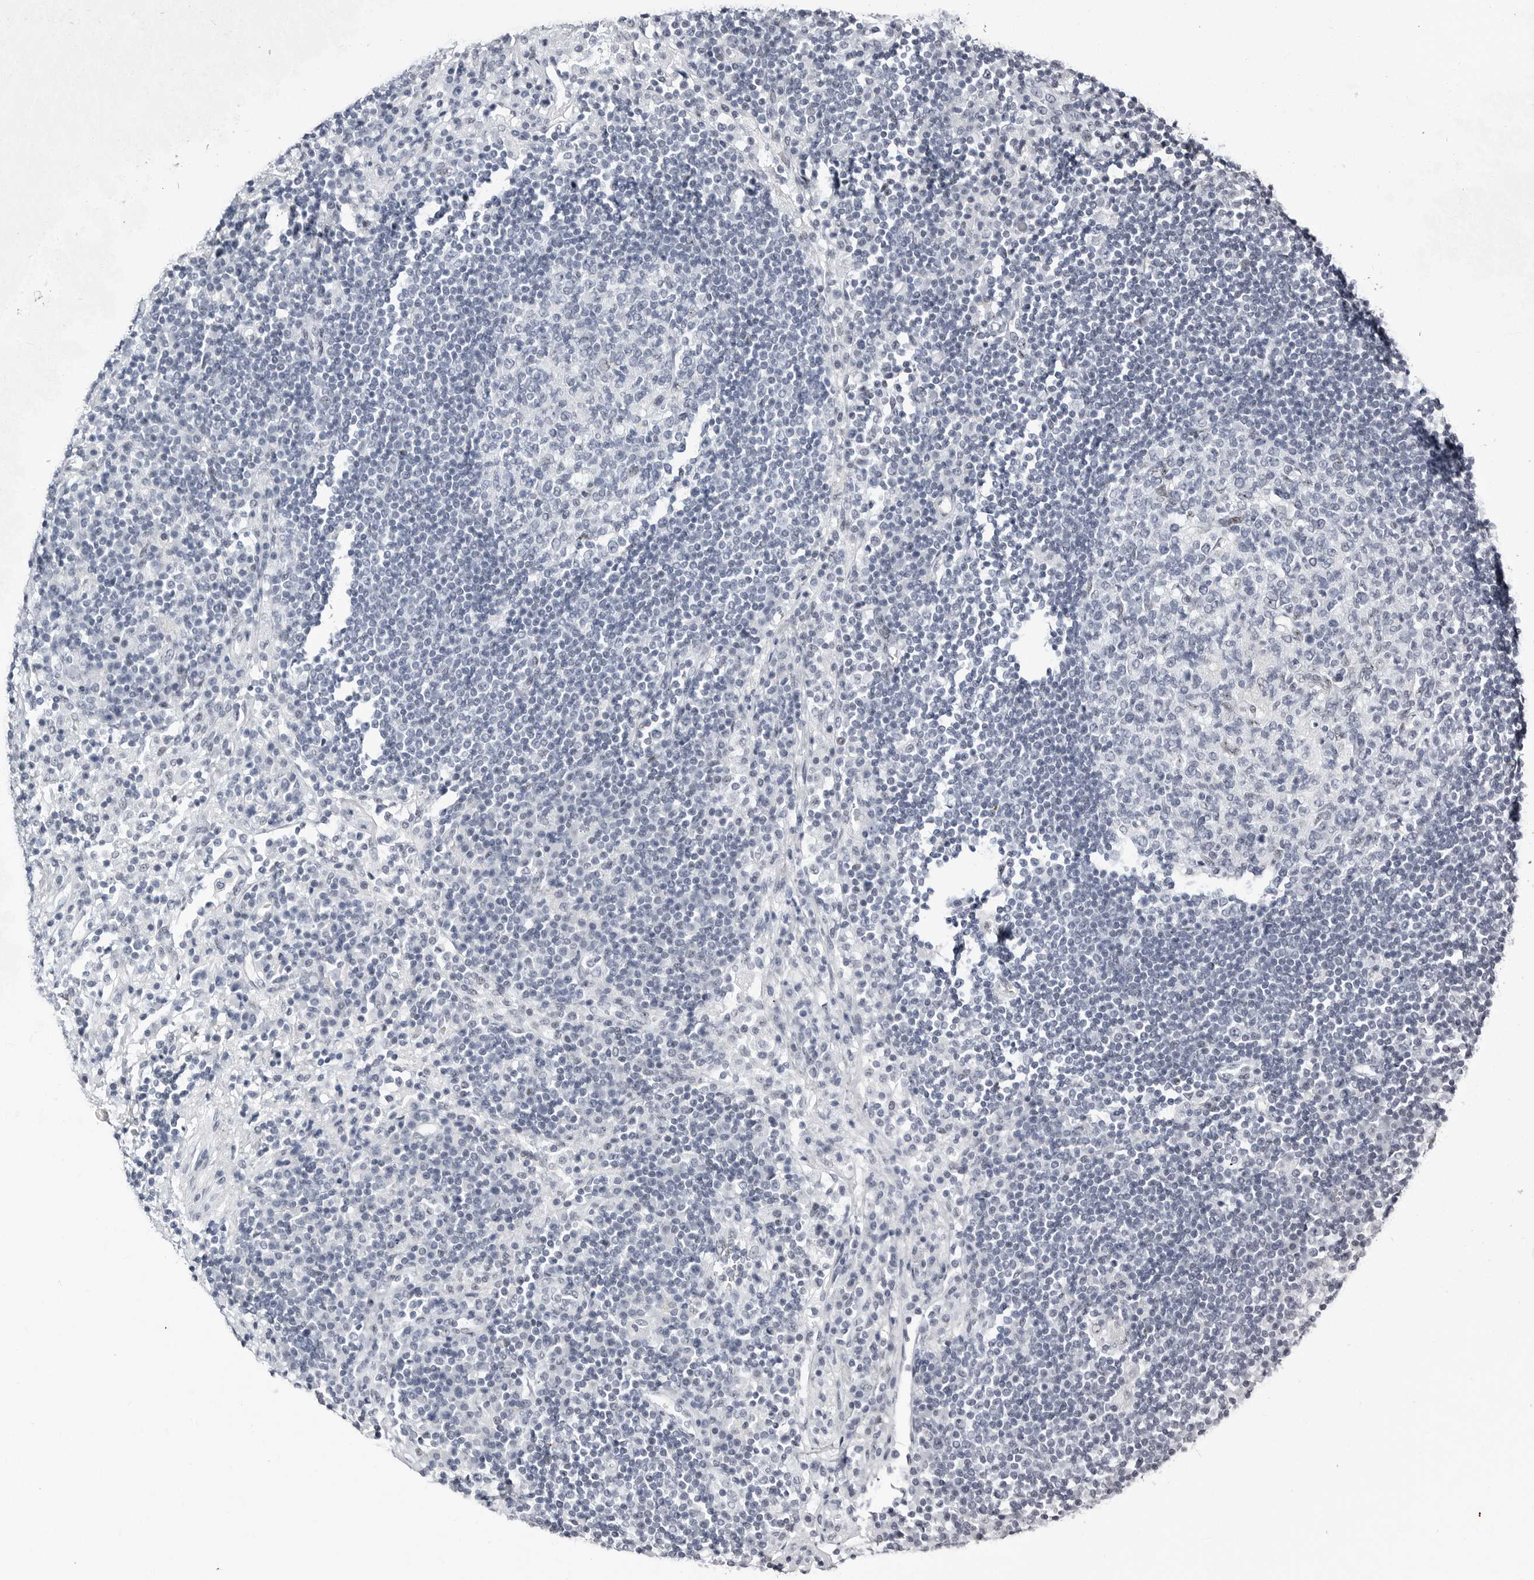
{"staining": {"intensity": "negative", "quantity": "none", "location": "none"}, "tissue": "lymph node", "cell_type": "Germinal center cells", "image_type": "normal", "snomed": [{"axis": "morphology", "description": "Normal tissue, NOS"}, {"axis": "topography", "description": "Lymph node"}], "caption": "The micrograph exhibits no staining of germinal center cells in benign lymph node. (Stains: DAB (3,3'-diaminobenzidine) immunohistochemistry (IHC) with hematoxylin counter stain, Microscopy: brightfield microscopy at high magnification).", "gene": "VEZF1", "patient": {"sex": "female", "age": 53}}